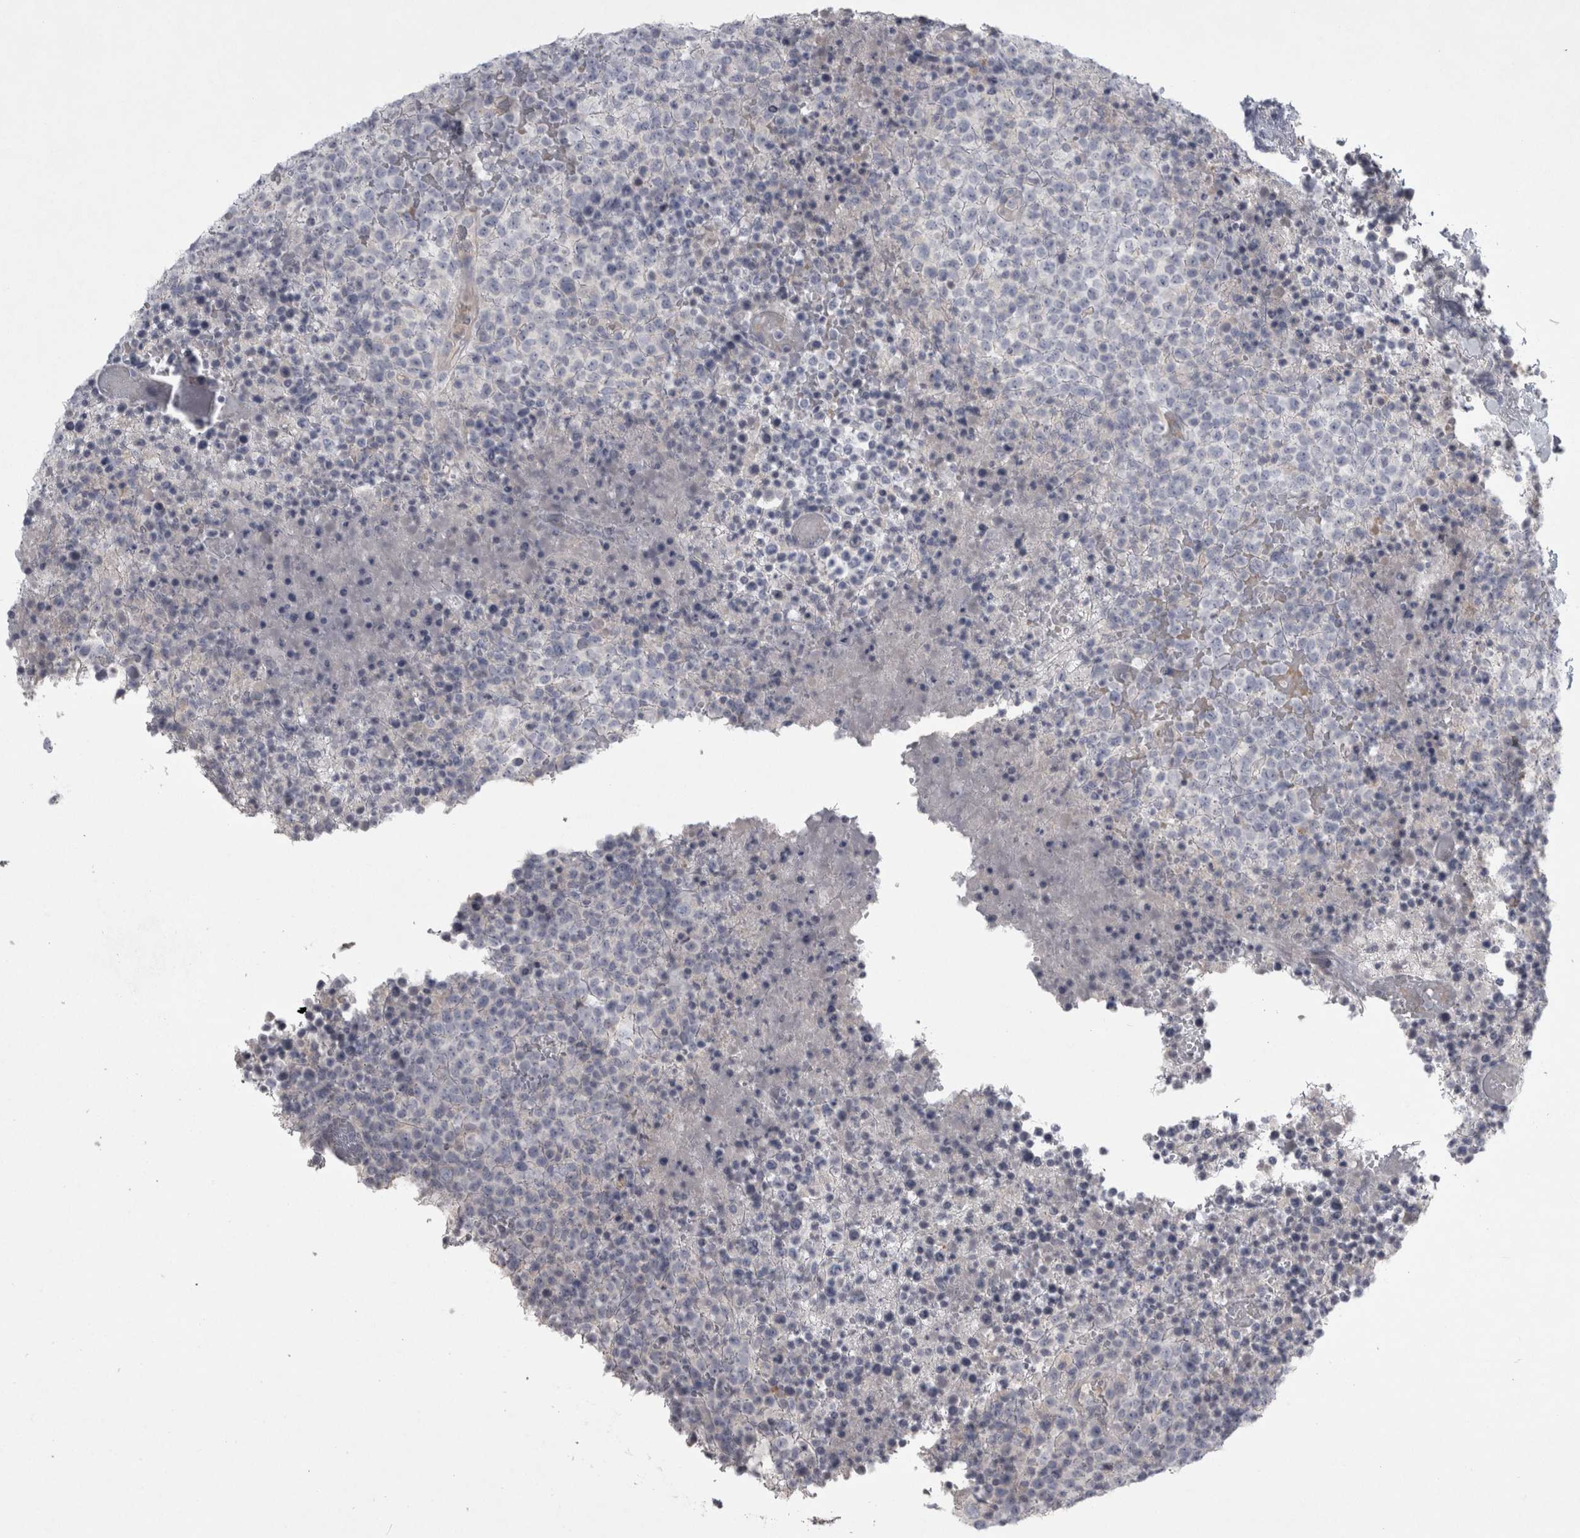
{"staining": {"intensity": "negative", "quantity": "none", "location": "none"}, "tissue": "lymphoma", "cell_type": "Tumor cells", "image_type": "cancer", "snomed": [{"axis": "morphology", "description": "Malignant lymphoma, non-Hodgkin's type, High grade"}, {"axis": "topography", "description": "Lymph node"}], "caption": "DAB (3,3'-diaminobenzidine) immunohistochemical staining of human high-grade malignant lymphoma, non-Hodgkin's type demonstrates no significant staining in tumor cells.", "gene": "ENPP7", "patient": {"sex": "male", "age": 13}}